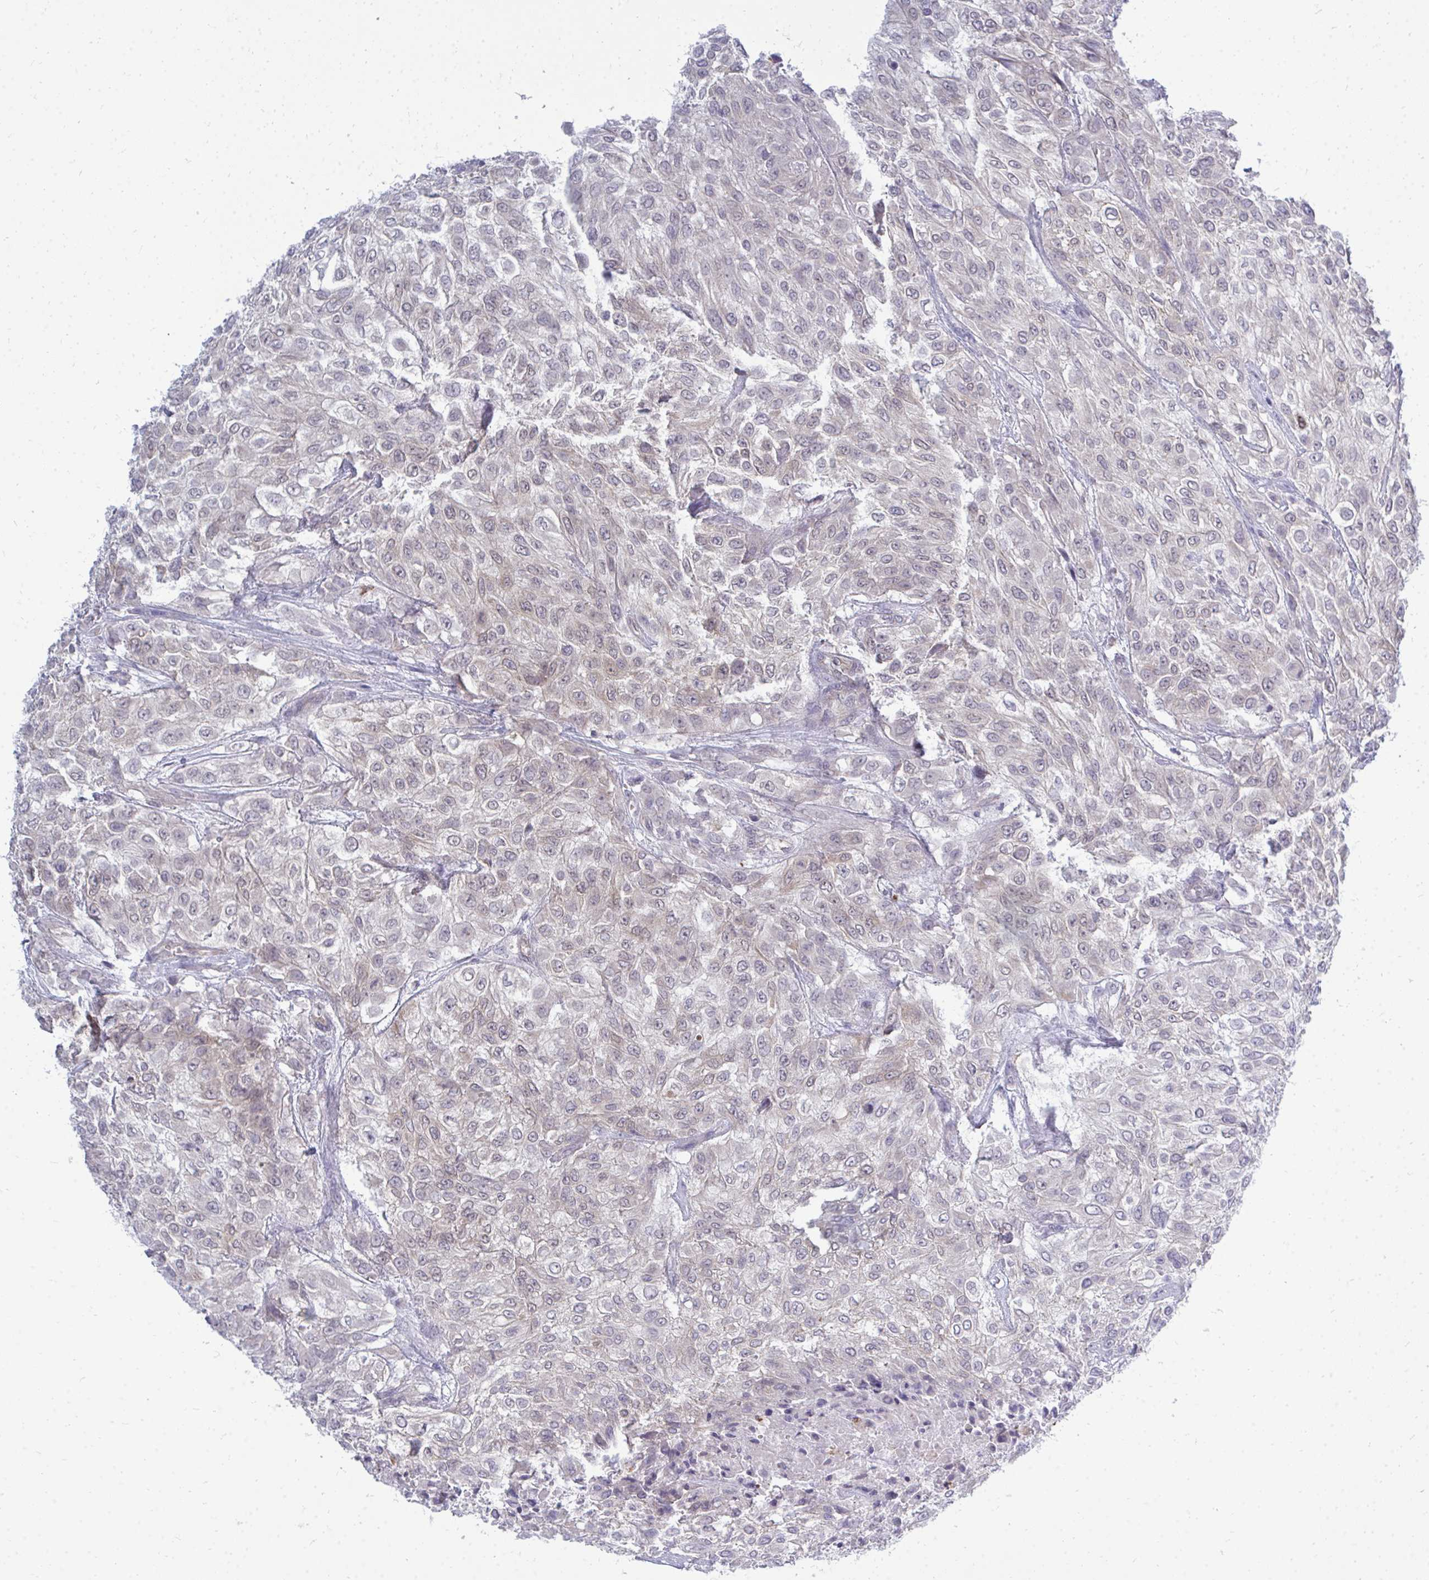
{"staining": {"intensity": "negative", "quantity": "none", "location": "none"}, "tissue": "urothelial cancer", "cell_type": "Tumor cells", "image_type": "cancer", "snomed": [{"axis": "morphology", "description": "Urothelial carcinoma, High grade"}, {"axis": "topography", "description": "Urinary bladder"}], "caption": "A high-resolution photomicrograph shows IHC staining of urothelial cancer, which demonstrates no significant expression in tumor cells.", "gene": "ACSL5", "patient": {"sex": "male", "age": 57}}